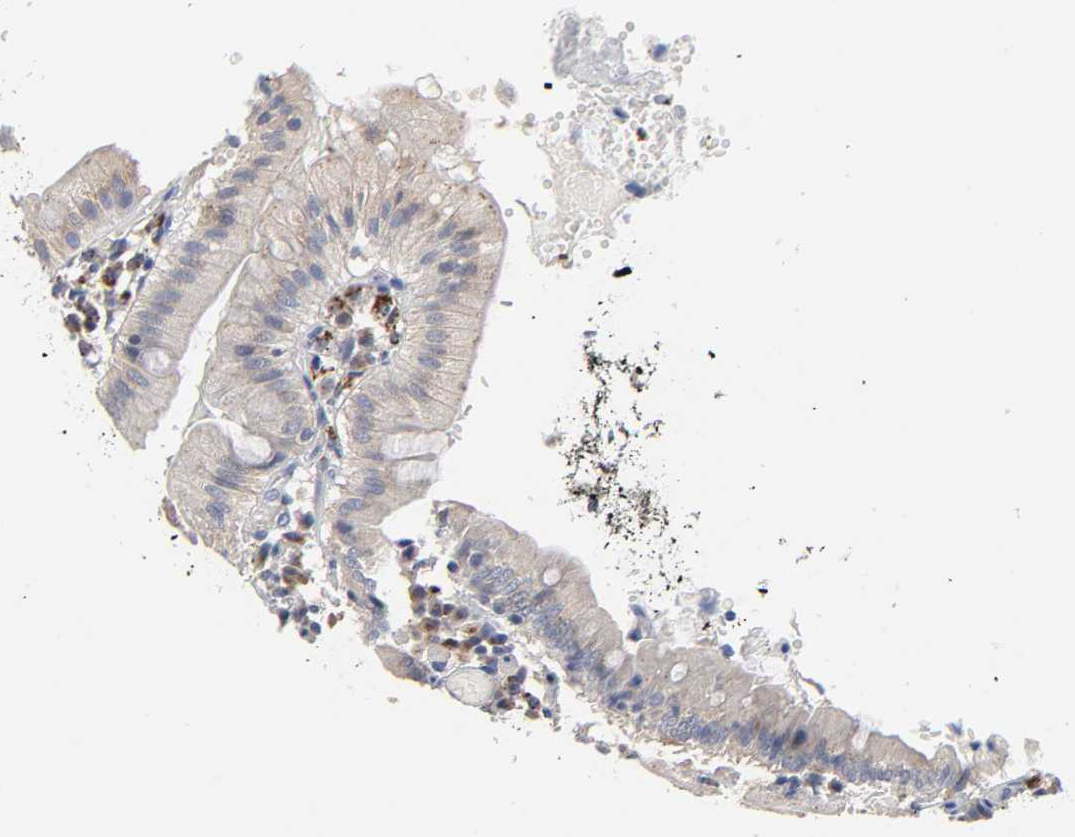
{"staining": {"intensity": "weak", "quantity": "<25%", "location": "cytoplasmic/membranous"}, "tissue": "small intestine", "cell_type": "Glandular cells", "image_type": "normal", "snomed": [{"axis": "morphology", "description": "Normal tissue, NOS"}, {"axis": "topography", "description": "Small intestine"}], "caption": "High magnification brightfield microscopy of benign small intestine stained with DAB (3,3'-diaminobenzidine) (brown) and counterstained with hematoxylin (blue): glandular cells show no significant expression. (DAB immunohistochemistry visualized using brightfield microscopy, high magnification).", "gene": "C17orf75", "patient": {"sex": "male", "age": 71}}